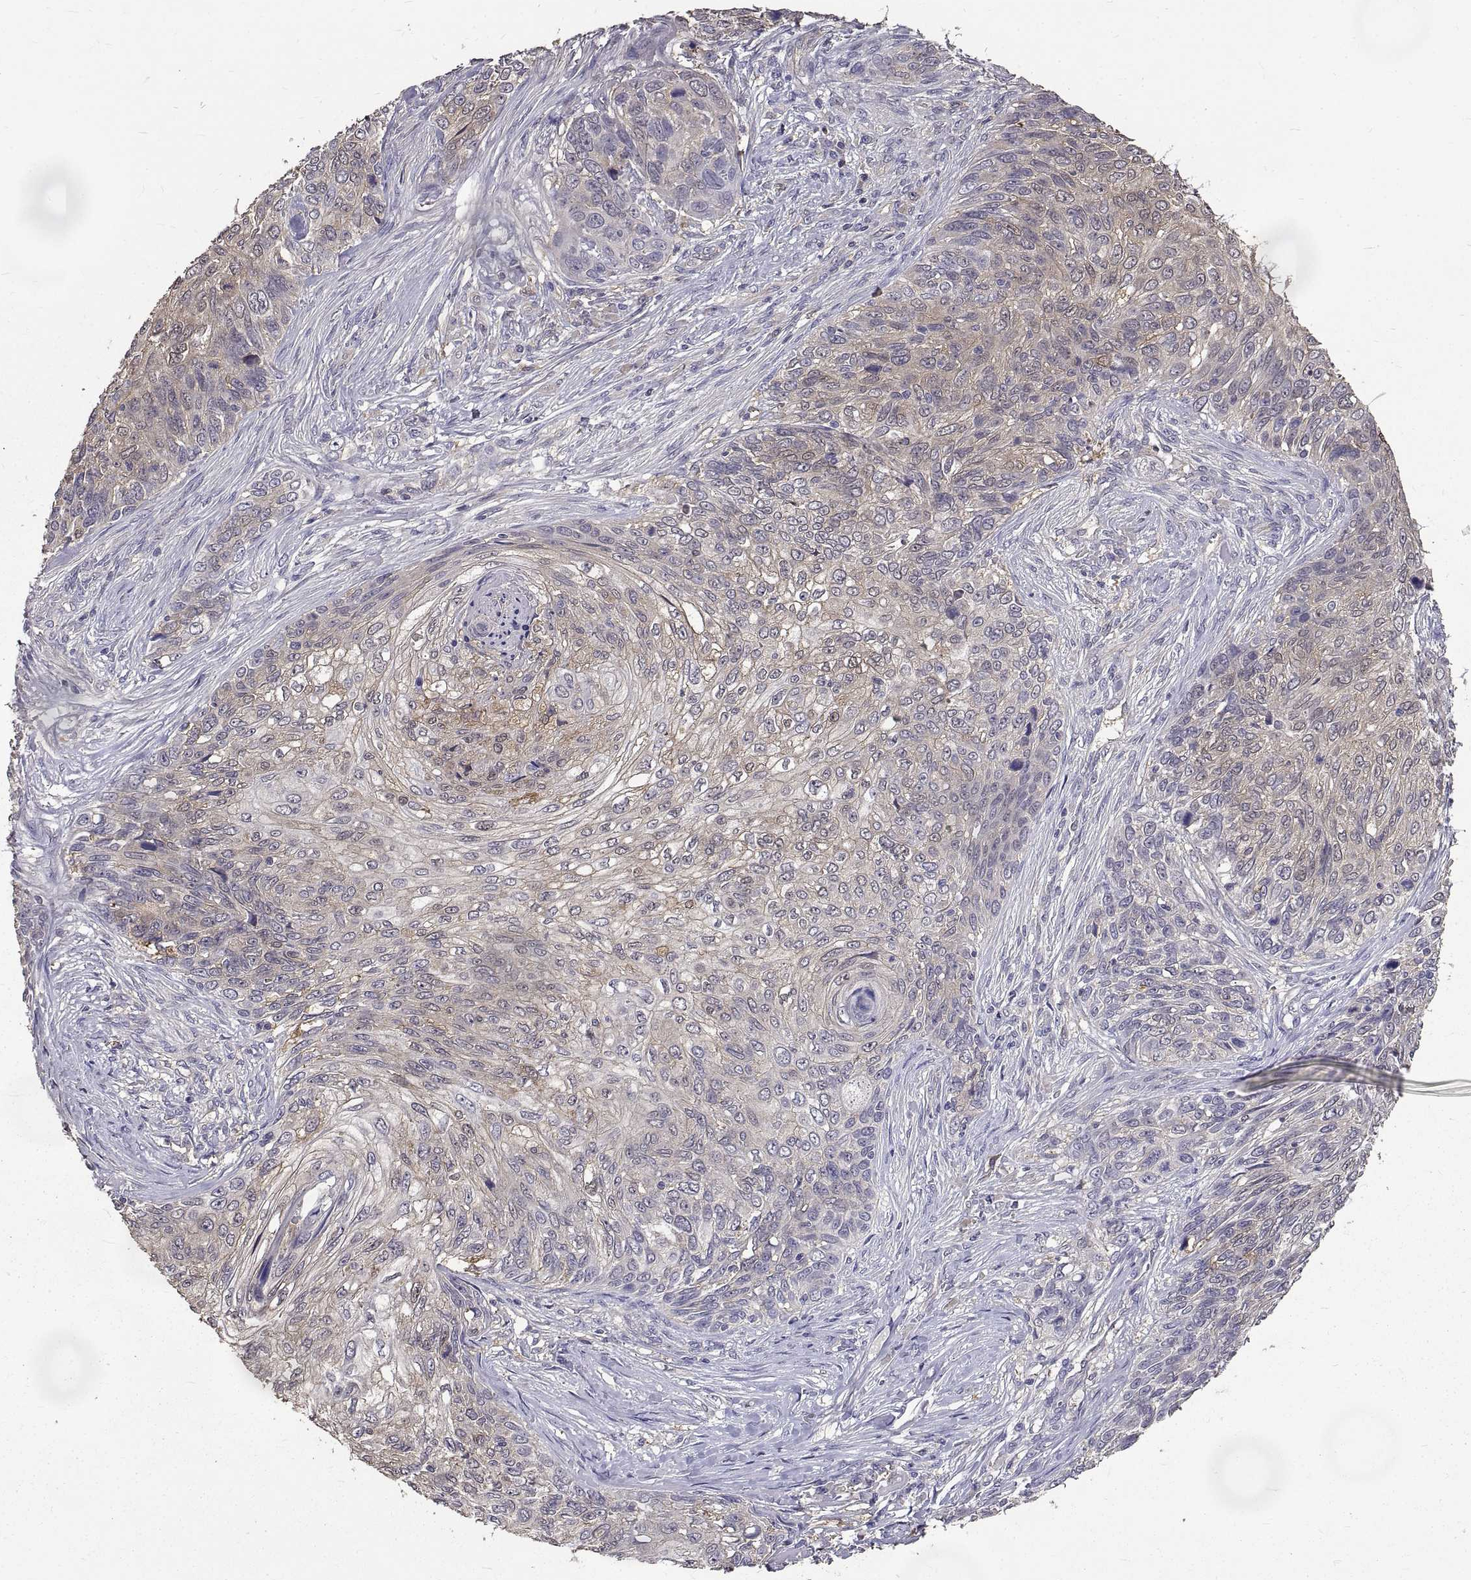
{"staining": {"intensity": "weak", "quantity": "25%-75%", "location": "cytoplasmic/membranous"}, "tissue": "skin cancer", "cell_type": "Tumor cells", "image_type": "cancer", "snomed": [{"axis": "morphology", "description": "Squamous cell carcinoma, NOS"}, {"axis": "topography", "description": "Skin"}], "caption": "Human skin cancer (squamous cell carcinoma) stained with a protein marker shows weak staining in tumor cells.", "gene": "PEA15", "patient": {"sex": "male", "age": 92}}